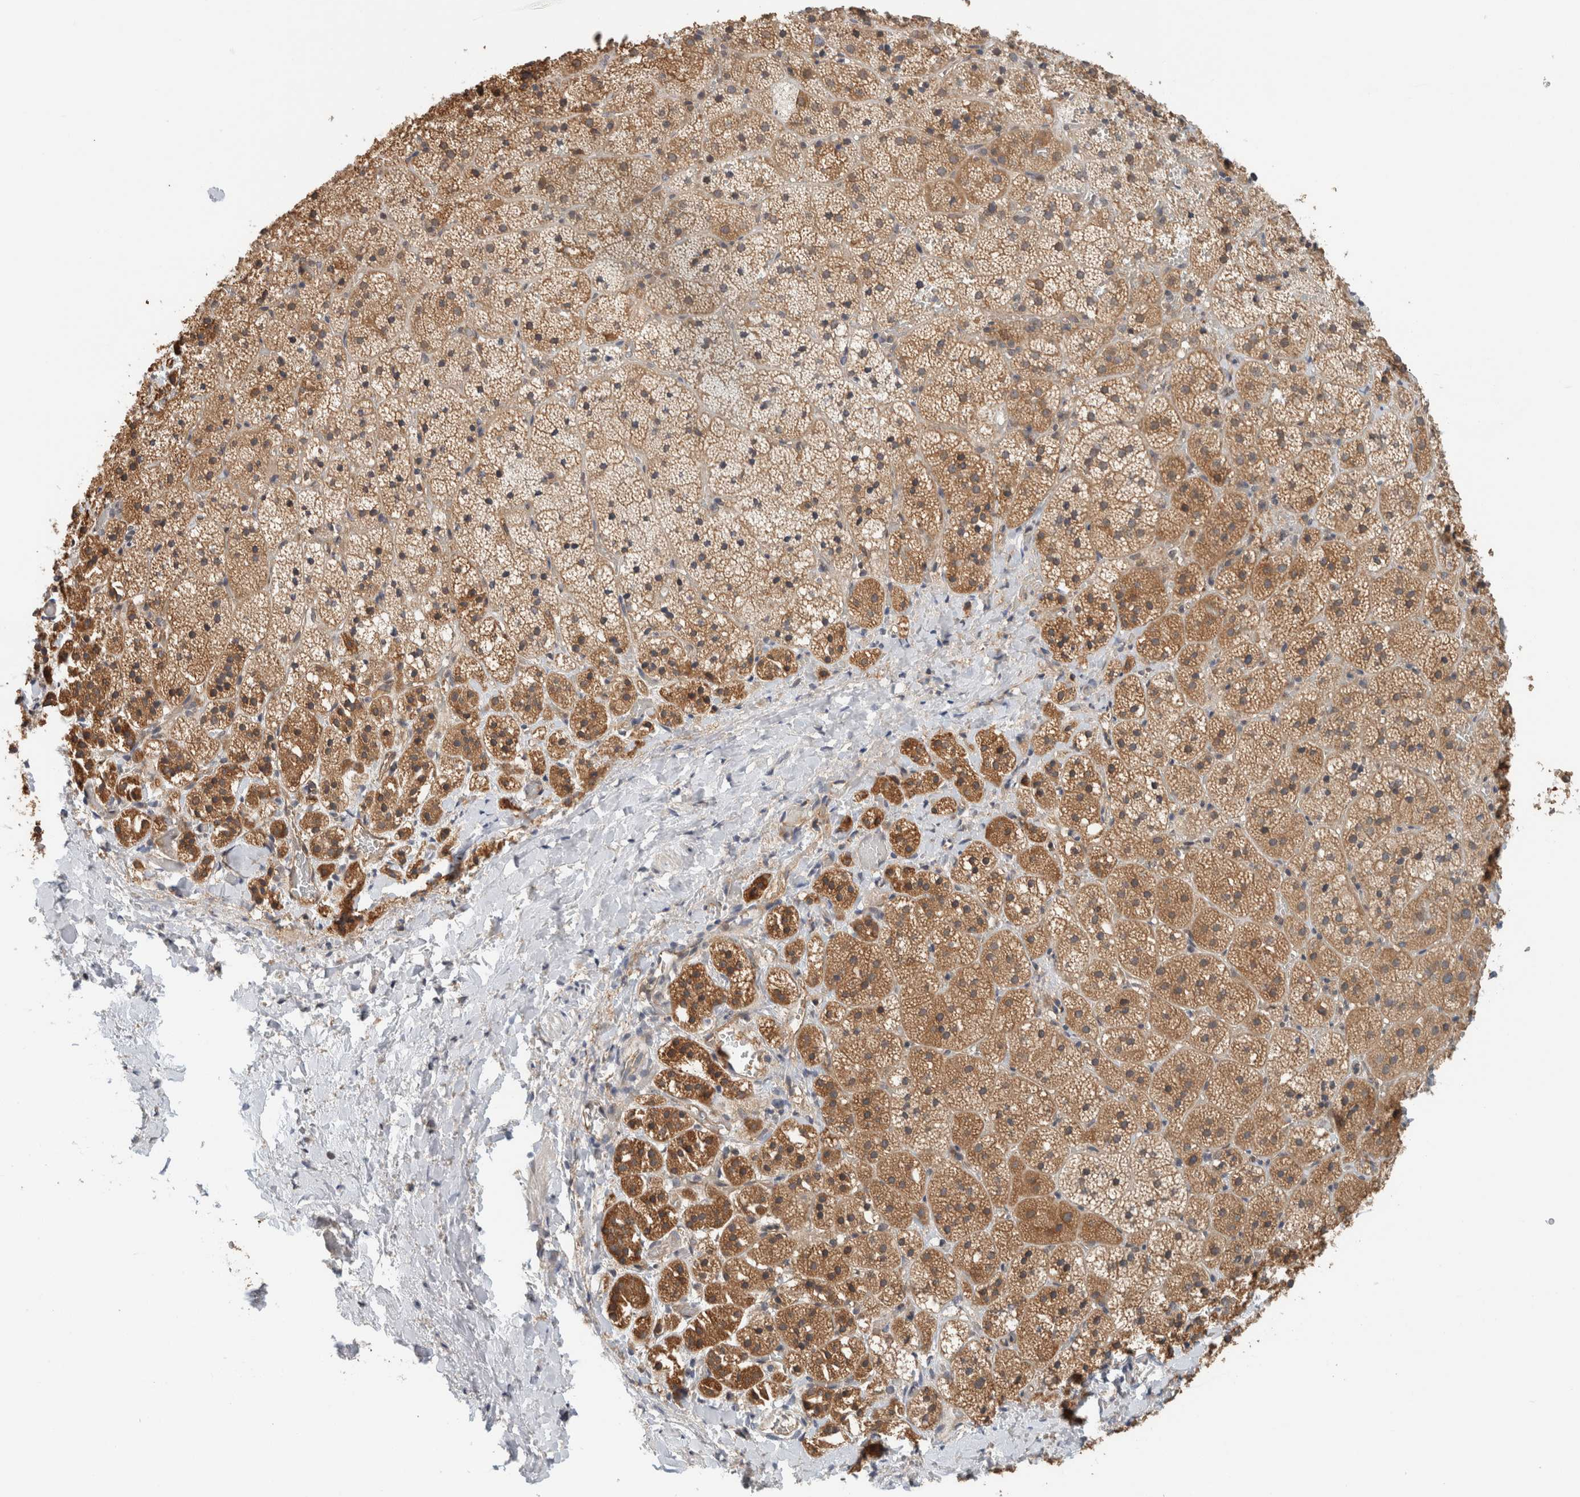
{"staining": {"intensity": "moderate", "quantity": ">75%", "location": "cytoplasmic/membranous"}, "tissue": "adrenal gland", "cell_type": "Glandular cells", "image_type": "normal", "snomed": [{"axis": "morphology", "description": "Normal tissue, NOS"}, {"axis": "topography", "description": "Adrenal gland"}], "caption": "This image exhibits immunohistochemistry staining of benign human adrenal gland, with medium moderate cytoplasmic/membranous staining in approximately >75% of glandular cells.", "gene": "PFDN4", "patient": {"sex": "female", "age": 44}}